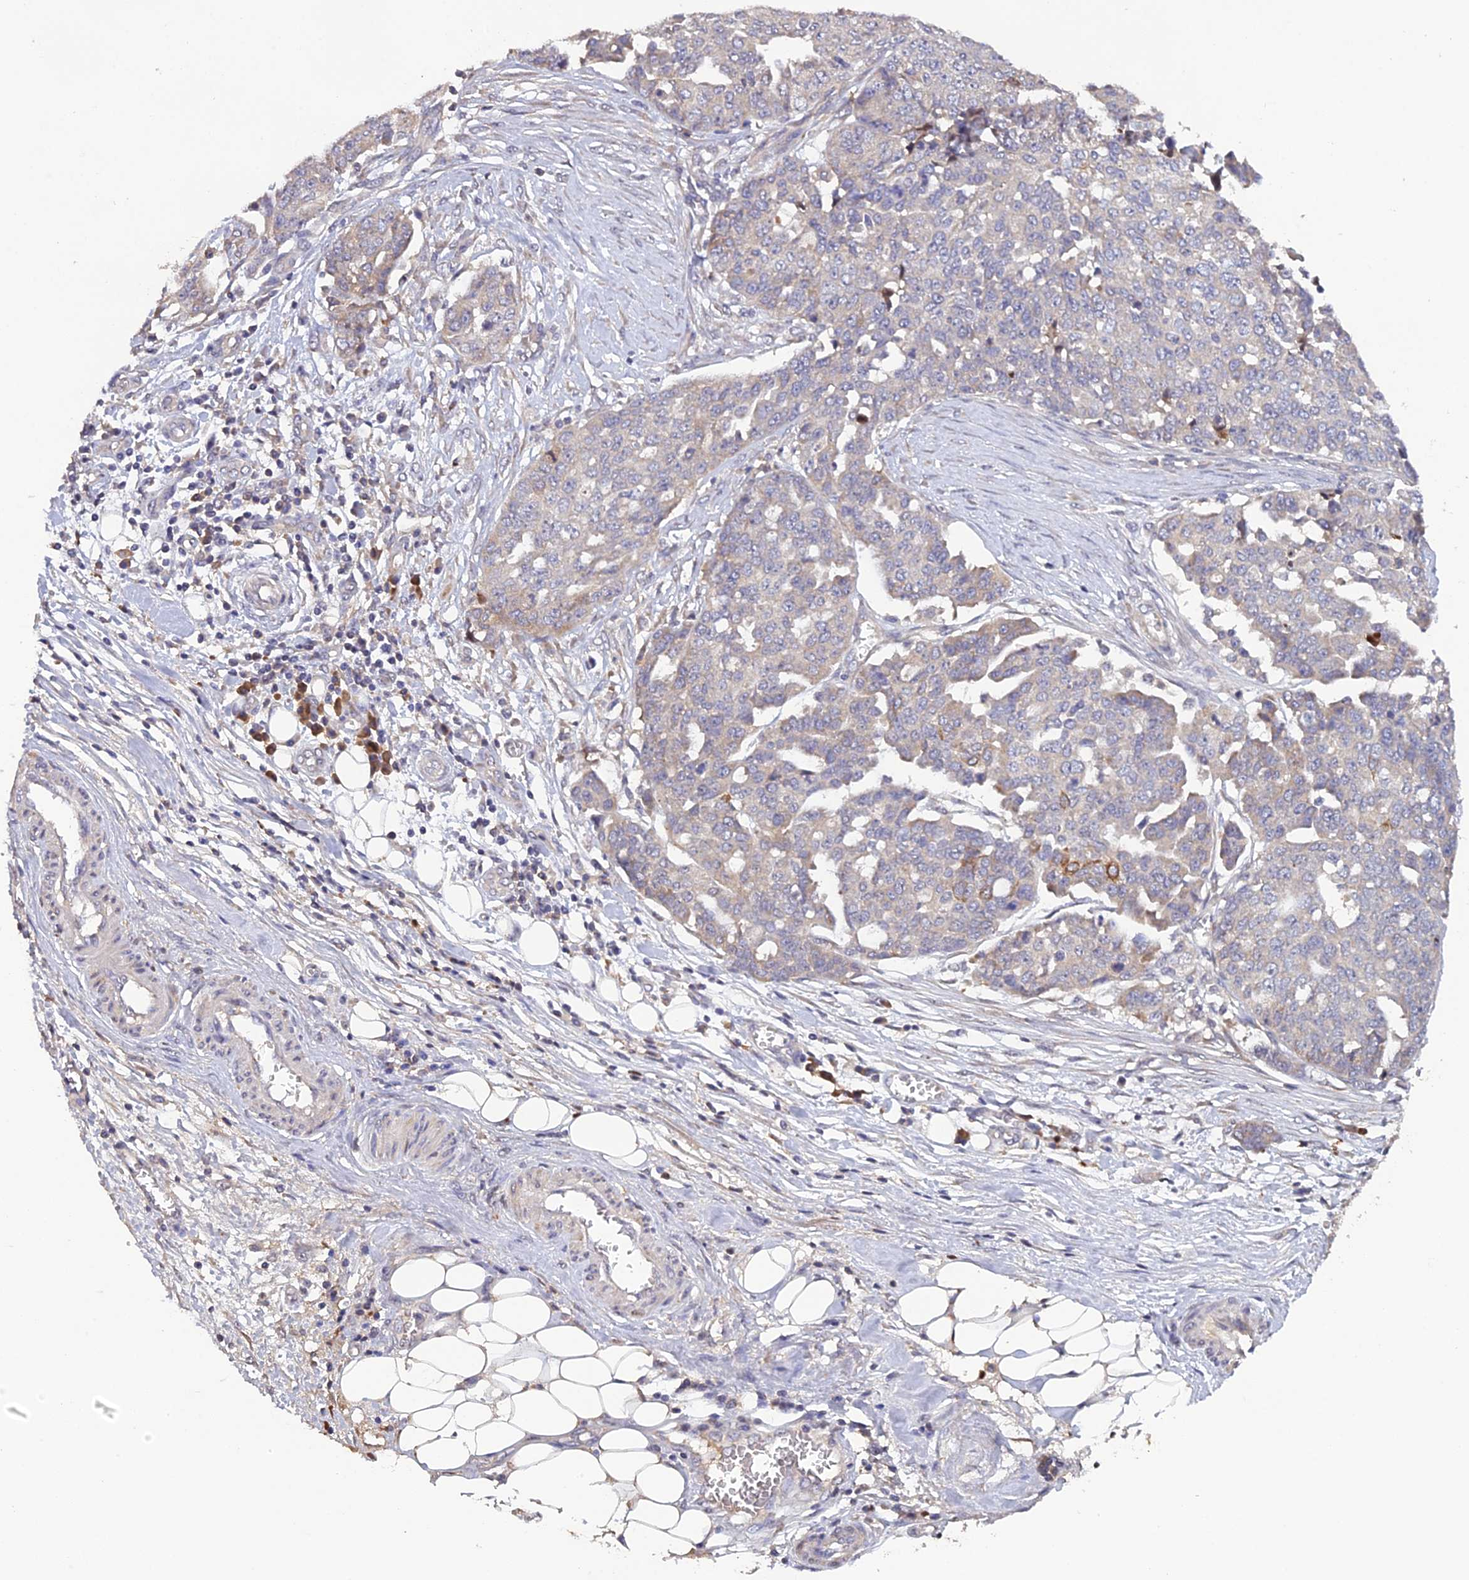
{"staining": {"intensity": "negative", "quantity": "none", "location": "none"}, "tissue": "ovarian cancer", "cell_type": "Tumor cells", "image_type": "cancer", "snomed": [{"axis": "morphology", "description": "Cystadenocarcinoma, serous, NOS"}, {"axis": "topography", "description": "Soft tissue"}, {"axis": "topography", "description": "Ovary"}], "caption": "A micrograph of serous cystadenocarcinoma (ovarian) stained for a protein shows no brown staining in tumor cells. Brightfield microscopy of immunohistochemistry stained with DAB (brown) and hematoxylin (blue), captured at high magnification.", "gene": "SLC39A13", "patient": {"sex": "female", "age": 57}}